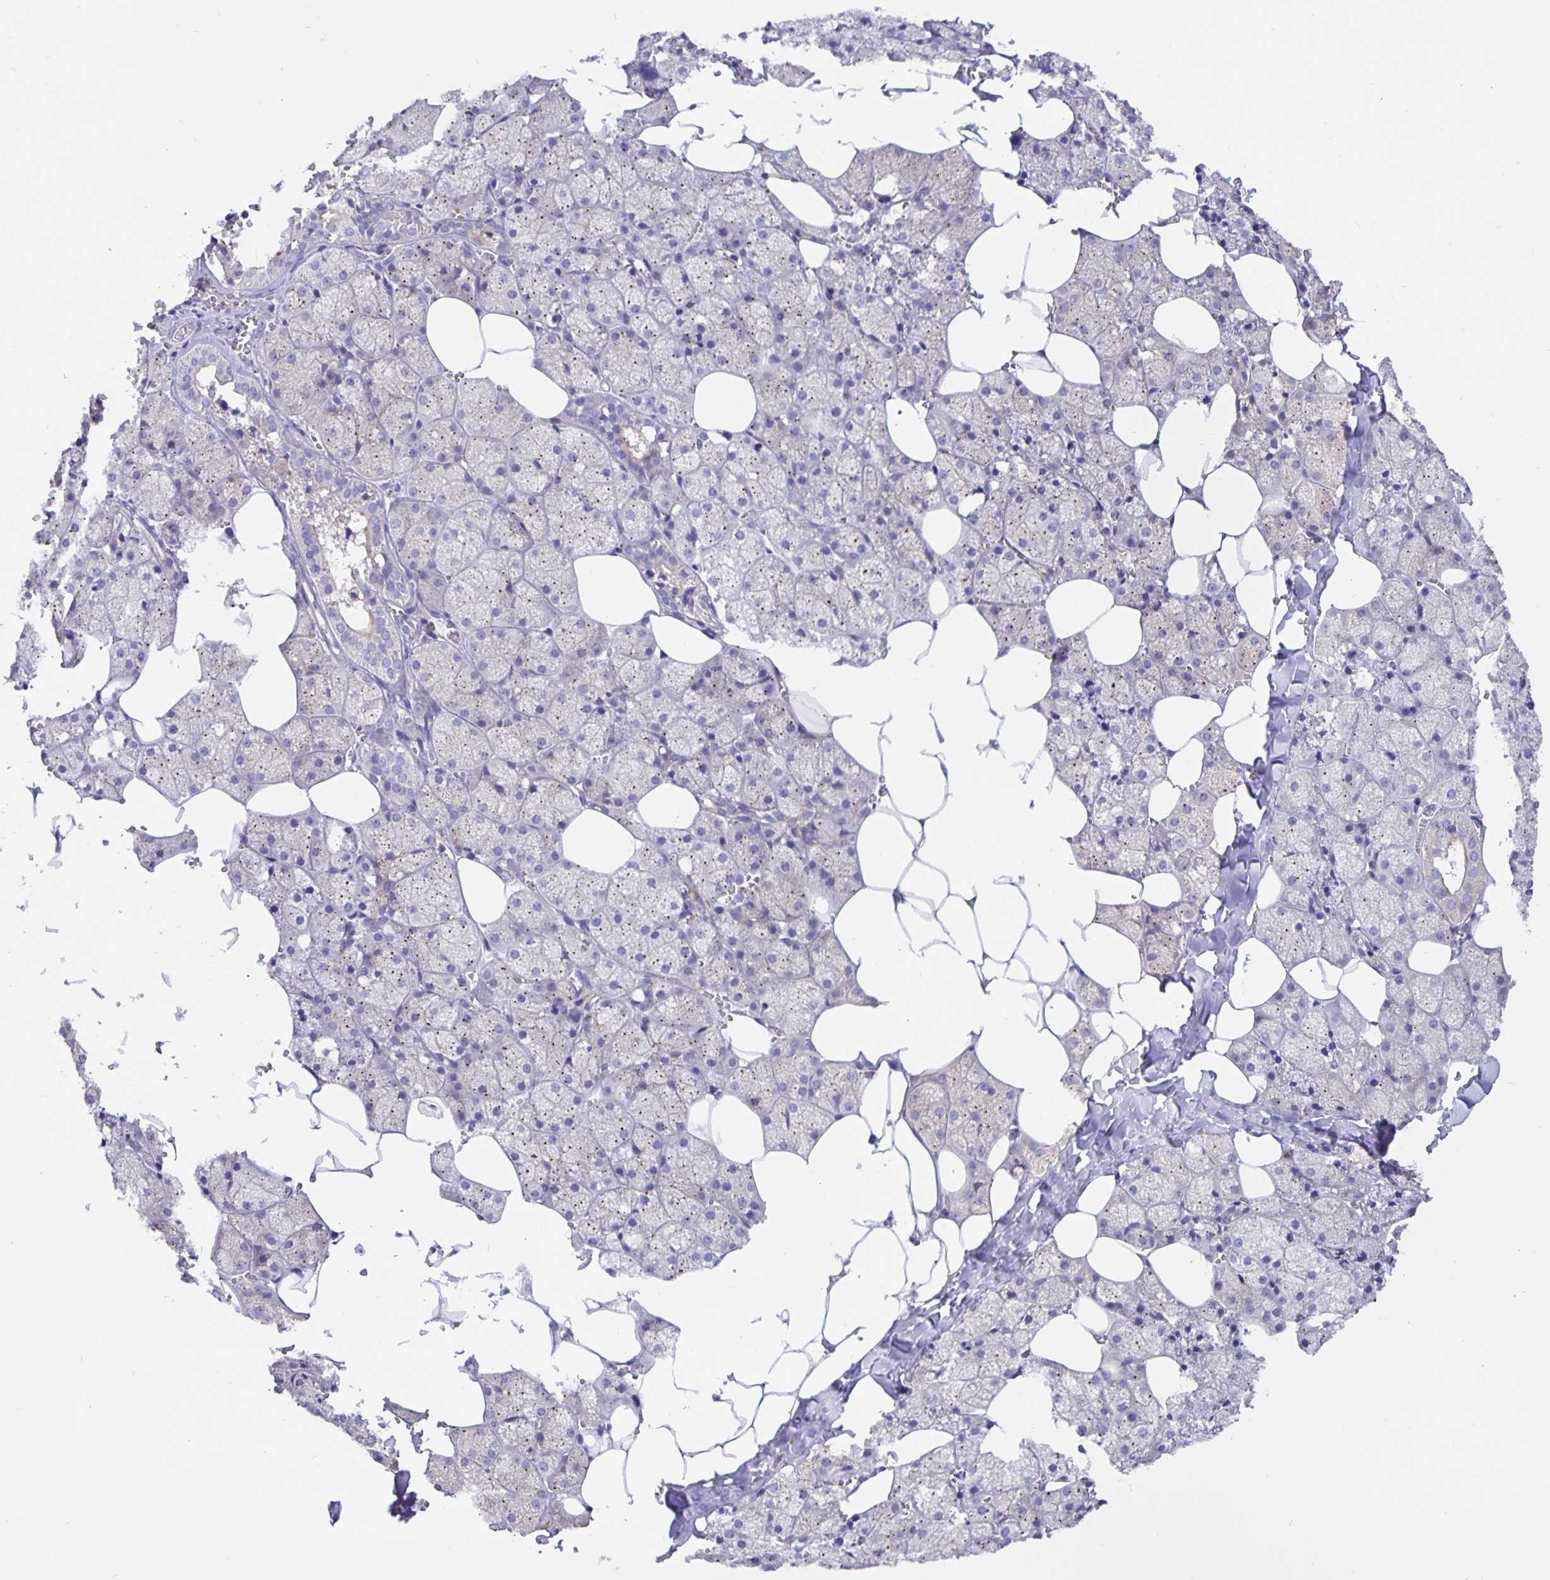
{"staining": {"intensity": "moderate", "quantity": "<25%", "location": "cytoplasmic/membranous"}, "tissue": "salivary gland", "cell_type": "Glandular cells", "image_type": "normal", "snomed": [{"axis": "morphology", "description": "Normal tissue, NOS"}, {"axis": "topography", "description": "Salivary gland"}, {"axis": "topography", "description": "Peripheral nerve tissue"}], "caption": "Protein staining of normal salivary gland displays moderate cytoplasmic/membranous staining in about <25% of glandular cells.", "gene": "EML6", "patient": {"sex": "male", "age": 38}}